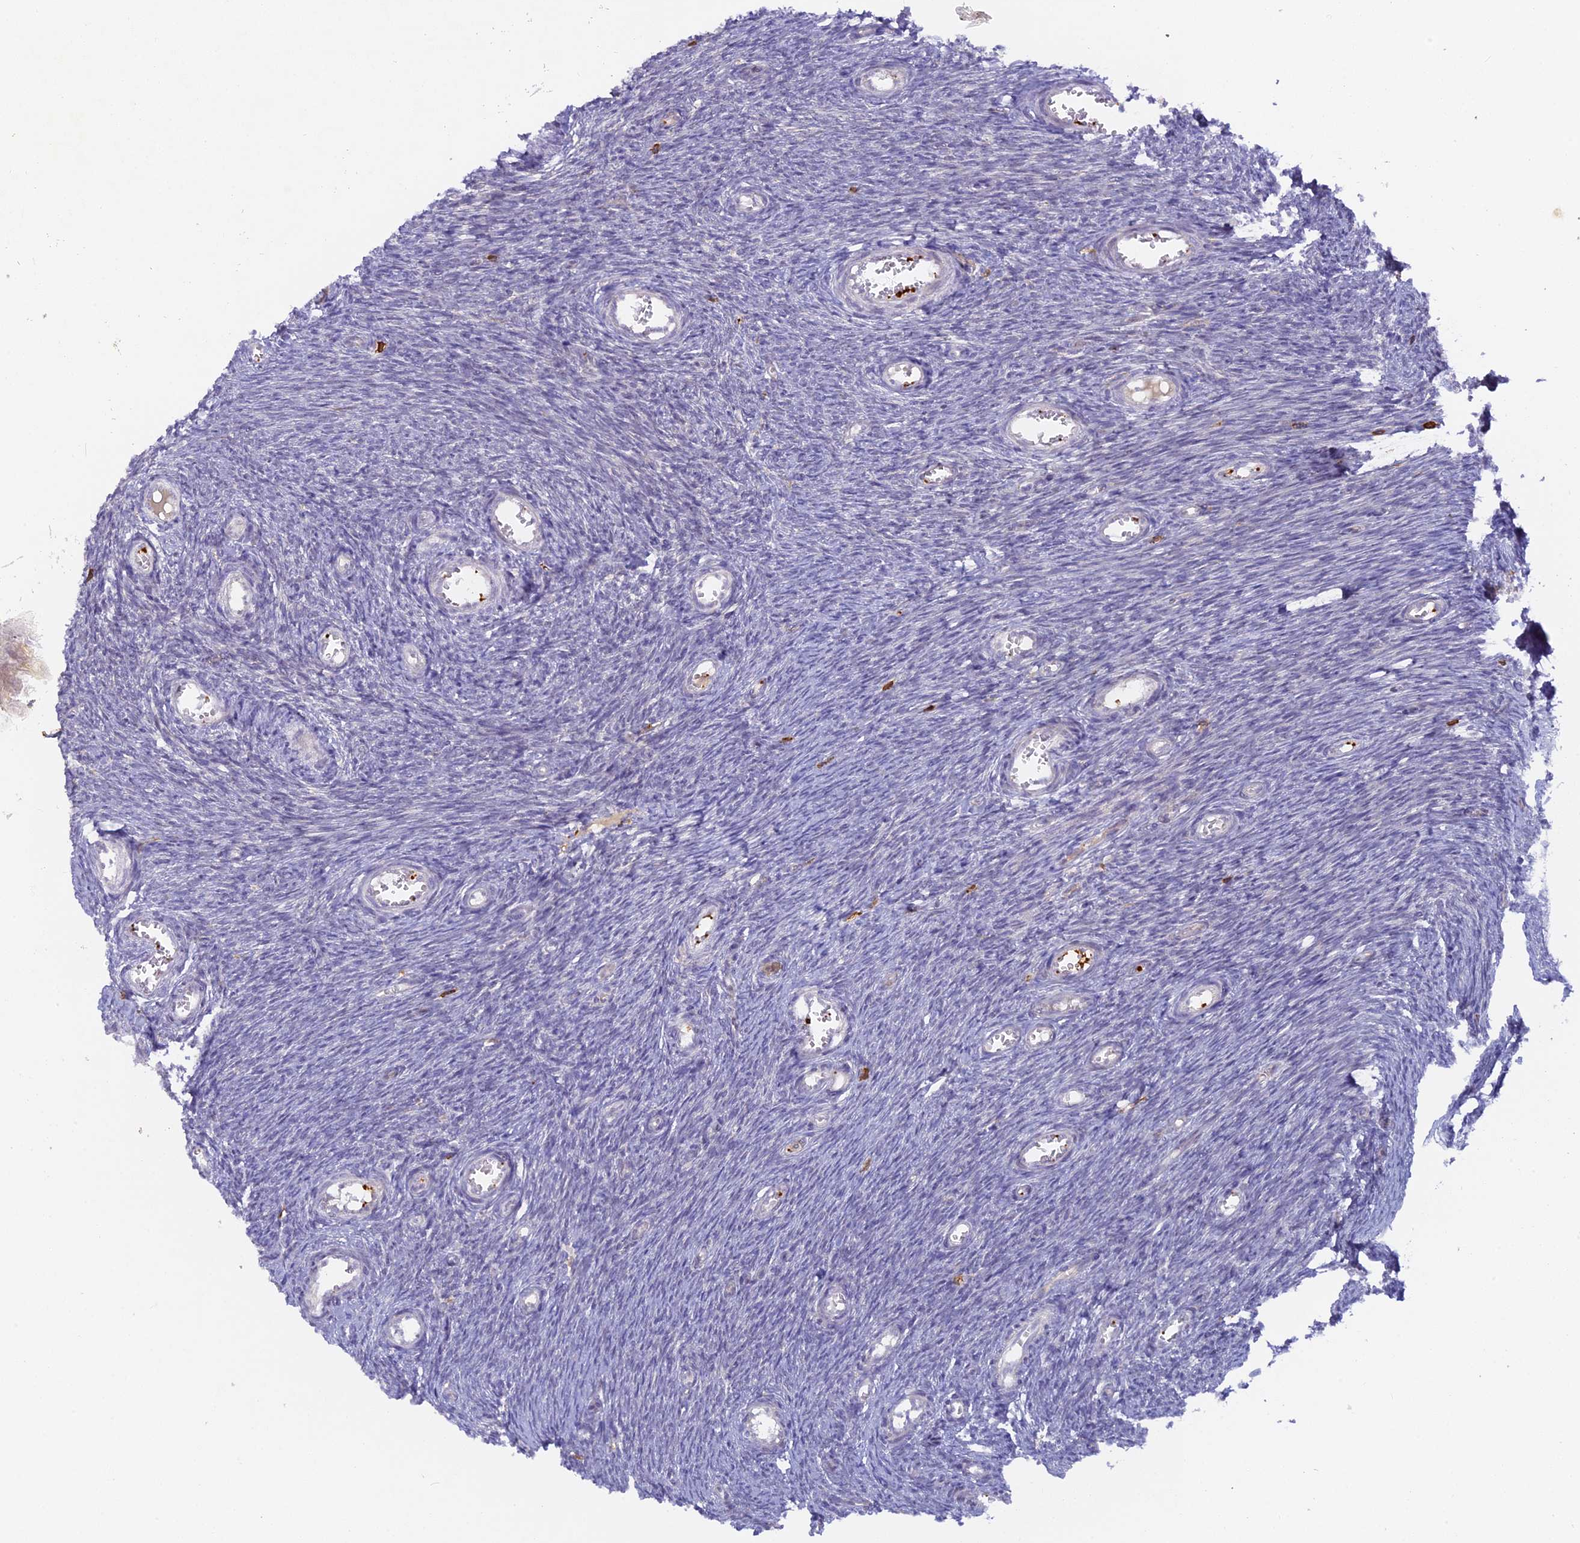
{"staining": {"intensity": "strong", "quantity": ">75%", "location": "cytoplasmic/membranous"}, "tissue": "ovary", "cell_type": "Follicle cells", "image_type": "normal", "snomed": [{"axis": "morphology", "description": "Normal tissue, NOS"}, {"axis": "topography", "description": "Ovary"}], "caption": "Immunohistochemistry (IHC) staining of benign ovary, which reveals high levels of strong cytoplasmic/membranous staining in about >75% of follicle cells indicating strong cytoplasmic/membranous protein staining. The staining was performed using DAB (brown) for protein detection and nuclei were counterstained in hematoxylin (blue).", "gene": "FYB1", "patient": {"sex": "female", "age": 44}}